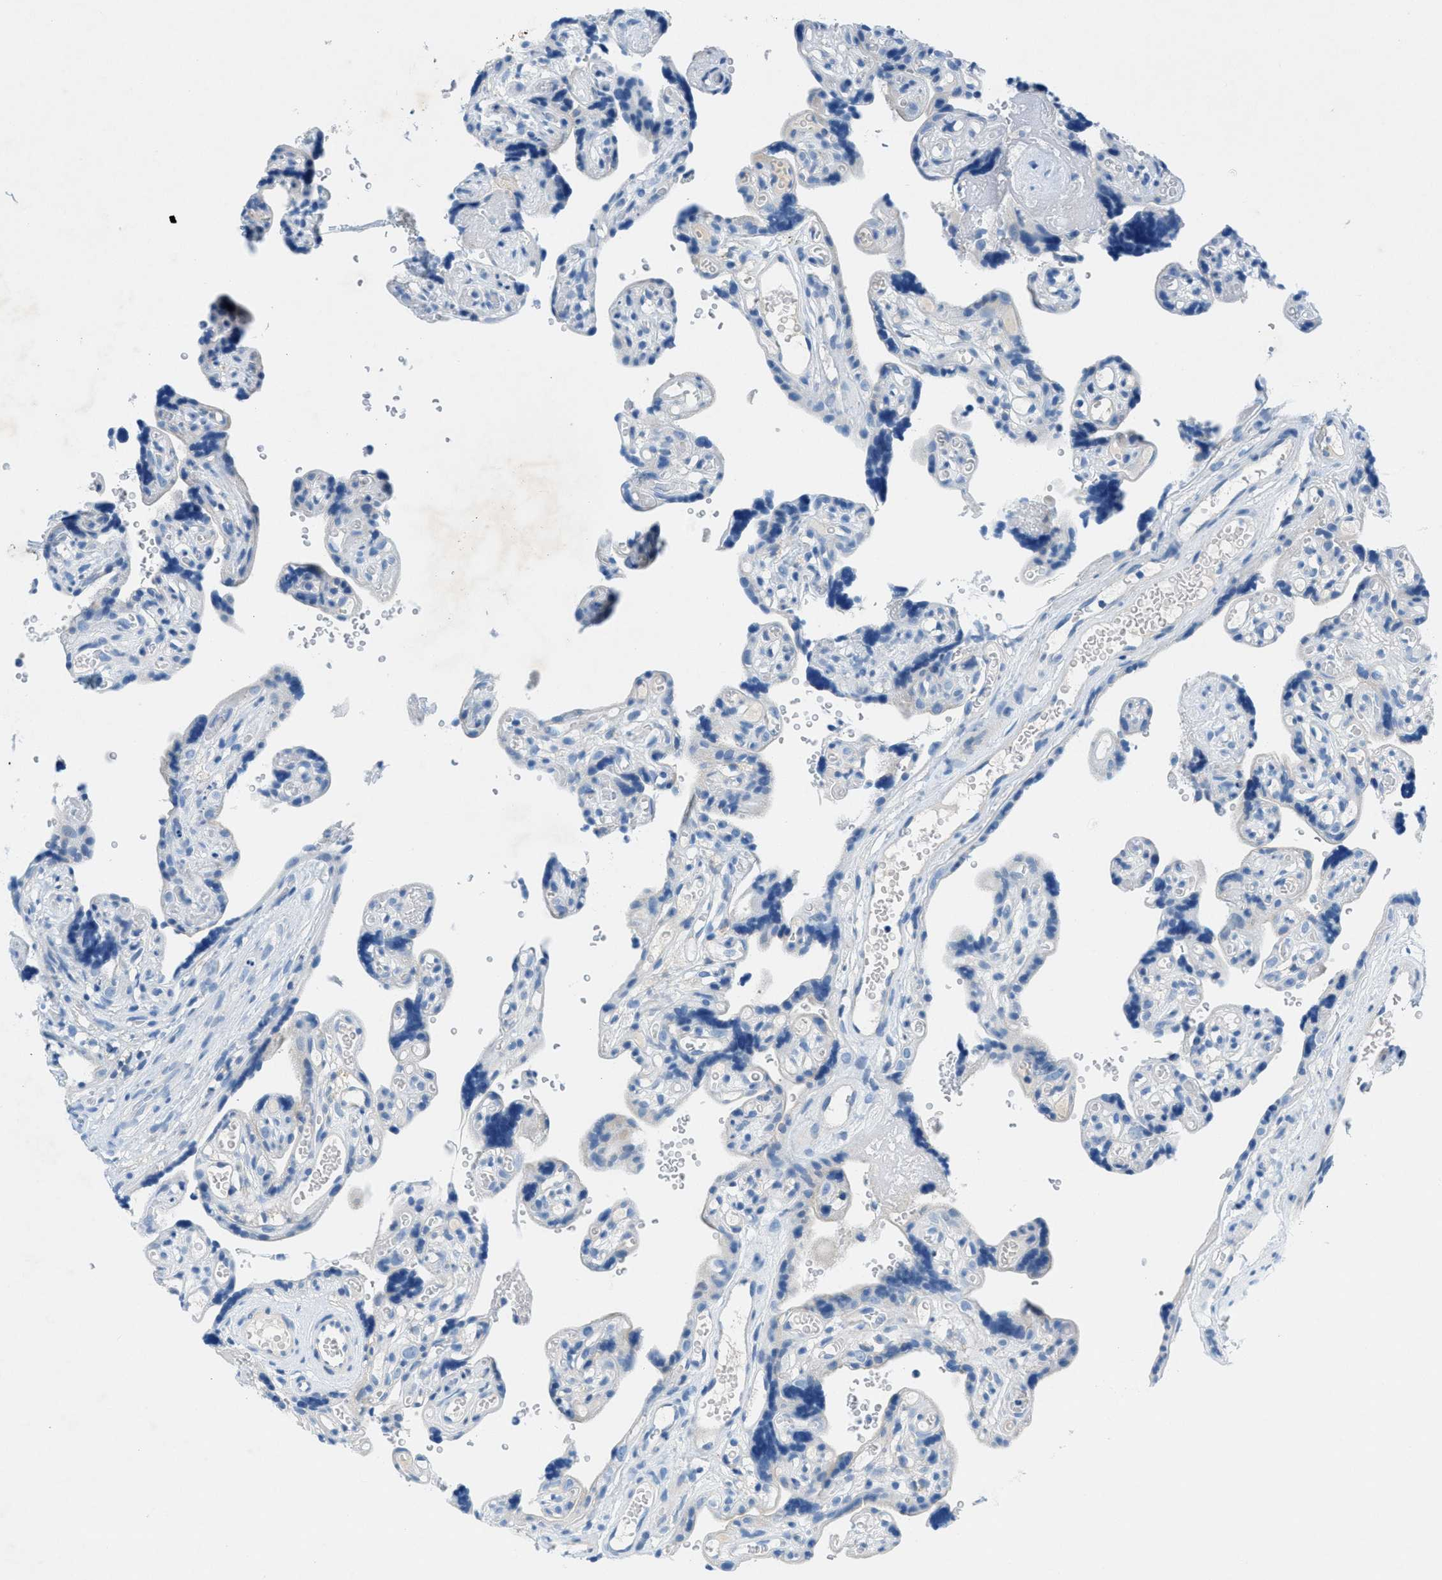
{"staining": {"intensity": "negative", "quantity": "none", "location": "none"}, "tissue": "placenta", "cell_type": "Decidual cells", "image_type": "normal", "snomed": [{"axis": "morphology", "description": "Normal tissue, NOS"}, {"axis": "topography", "description": "Placenta"}], "caption": "The image reveals no significant staining in decidual cells of placenta.", "gene": "GALNT17", "patient": {"sex": "female", "age": 30}}